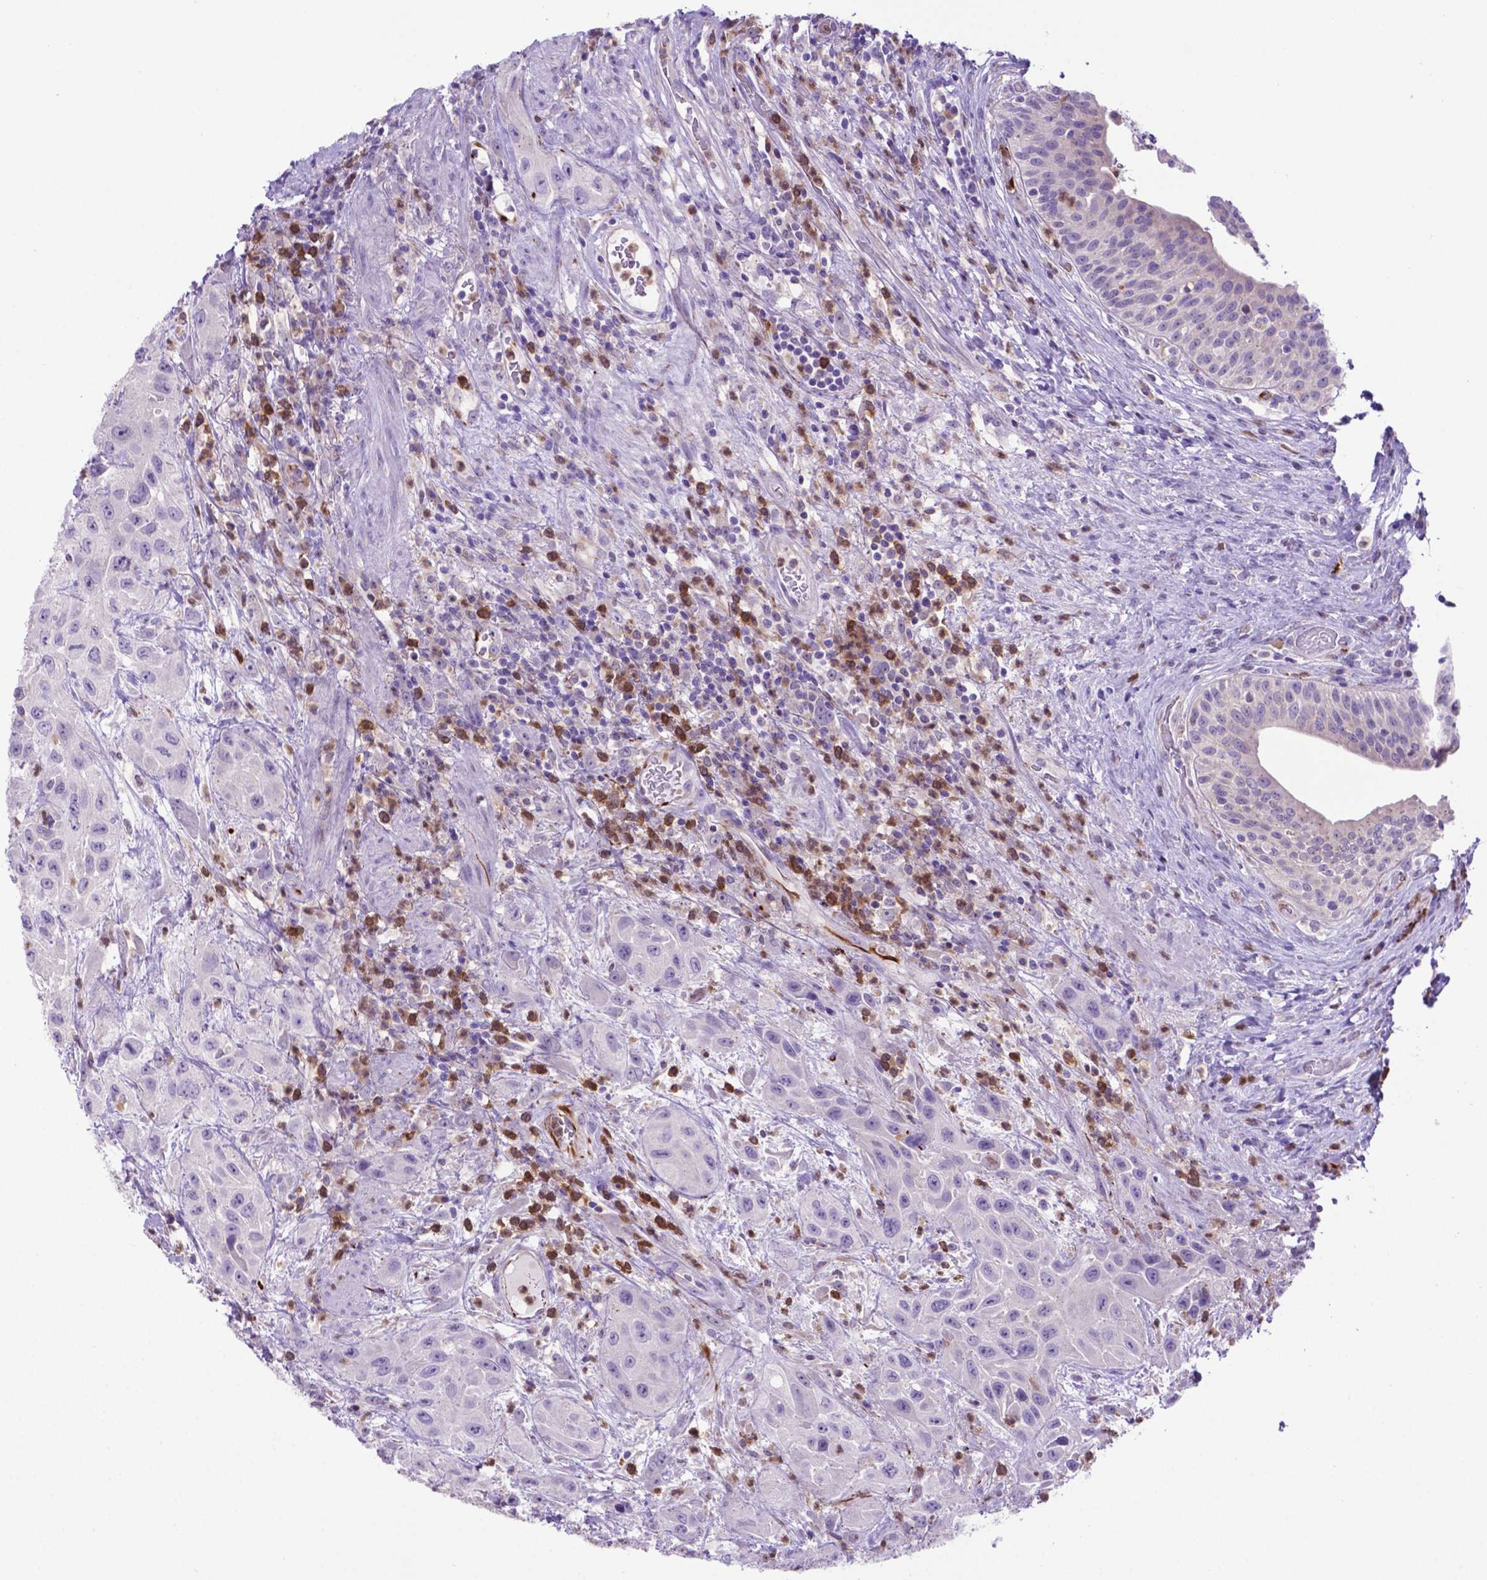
{"staining": {"intensity": "negative", "quantity": "none", "location": "none"}, "tissue": "urothelial cancer", "cell_type": "Tumor cells", "image_type": "cancer", "snomed": [{"axis": "morphology", "description": "Urothelial carcinoma, High grade"}, {"axis": "topography", "description": "Urinary bladder"}], "caption": "This is an immunohistochemistry (IHC) photomicrograph of human high-grade urothelial carcinoma. There is no expression in tumor cells.", "gene": "LZTR1", "patient": {"sex": "male", "age": 79}}